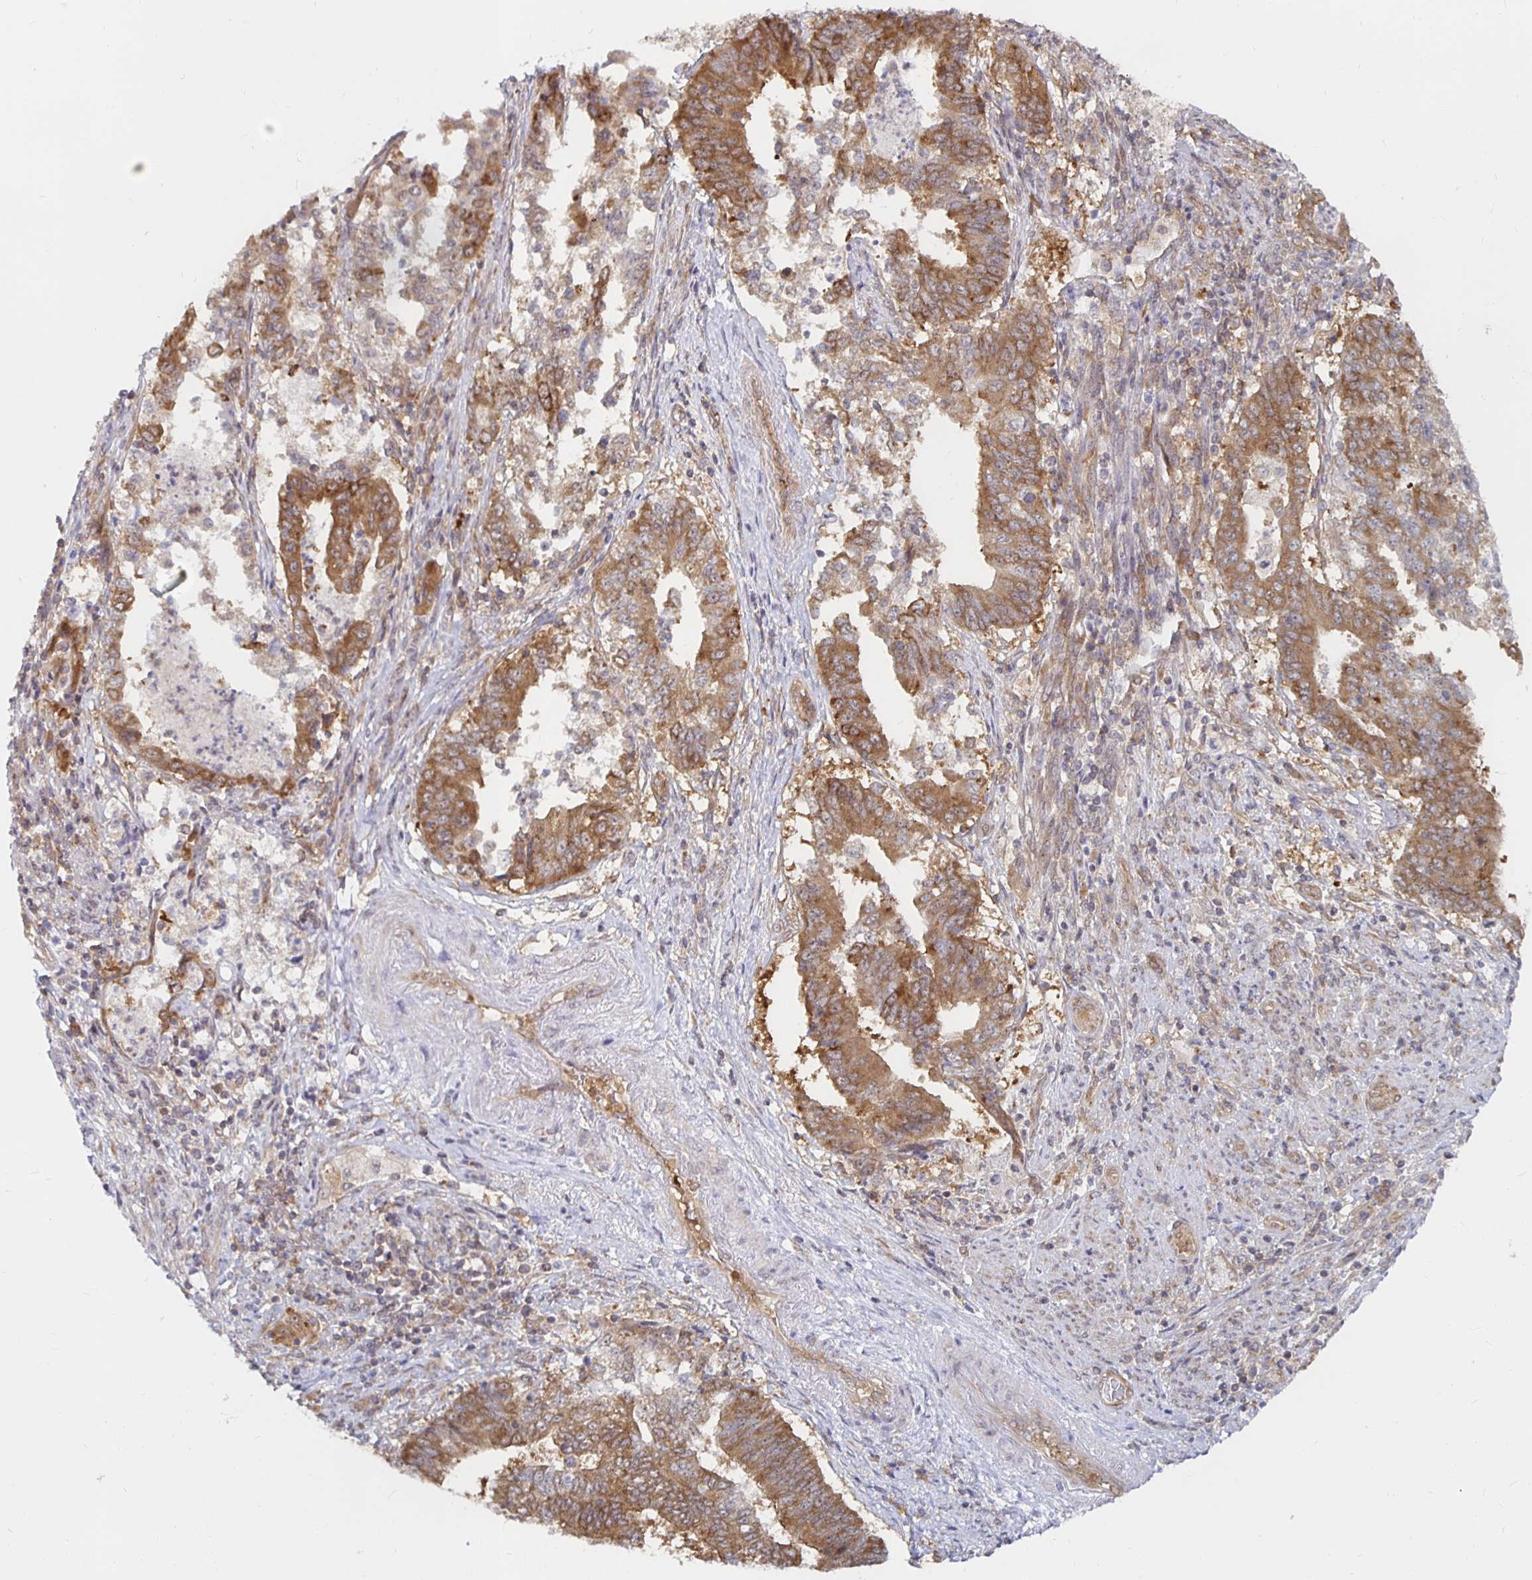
{"staining": {"intensity": "moderate", "quantity": ">75%", "location": "cytoplasmic/membranous"}, "tissue": "endometrial cancer", "cell_type": "Tumor cells", "image_type": "cancer", "snomed": [{"axis": "morphology", "description": "Adenocarcinoma, NOS"}, {"axis": "topography", "description": "Endometrium"}], "caption": "The photomicrograph displays immunohistochemical staining of endometrial adenocarcinoma. There is moderate cytoplasmic/membranous expression is identified in about >75% of tumor cells. Nuclei are stained in blue.", "gene": "PDAP1", "patient": {"sex": "female", "age": 65}}